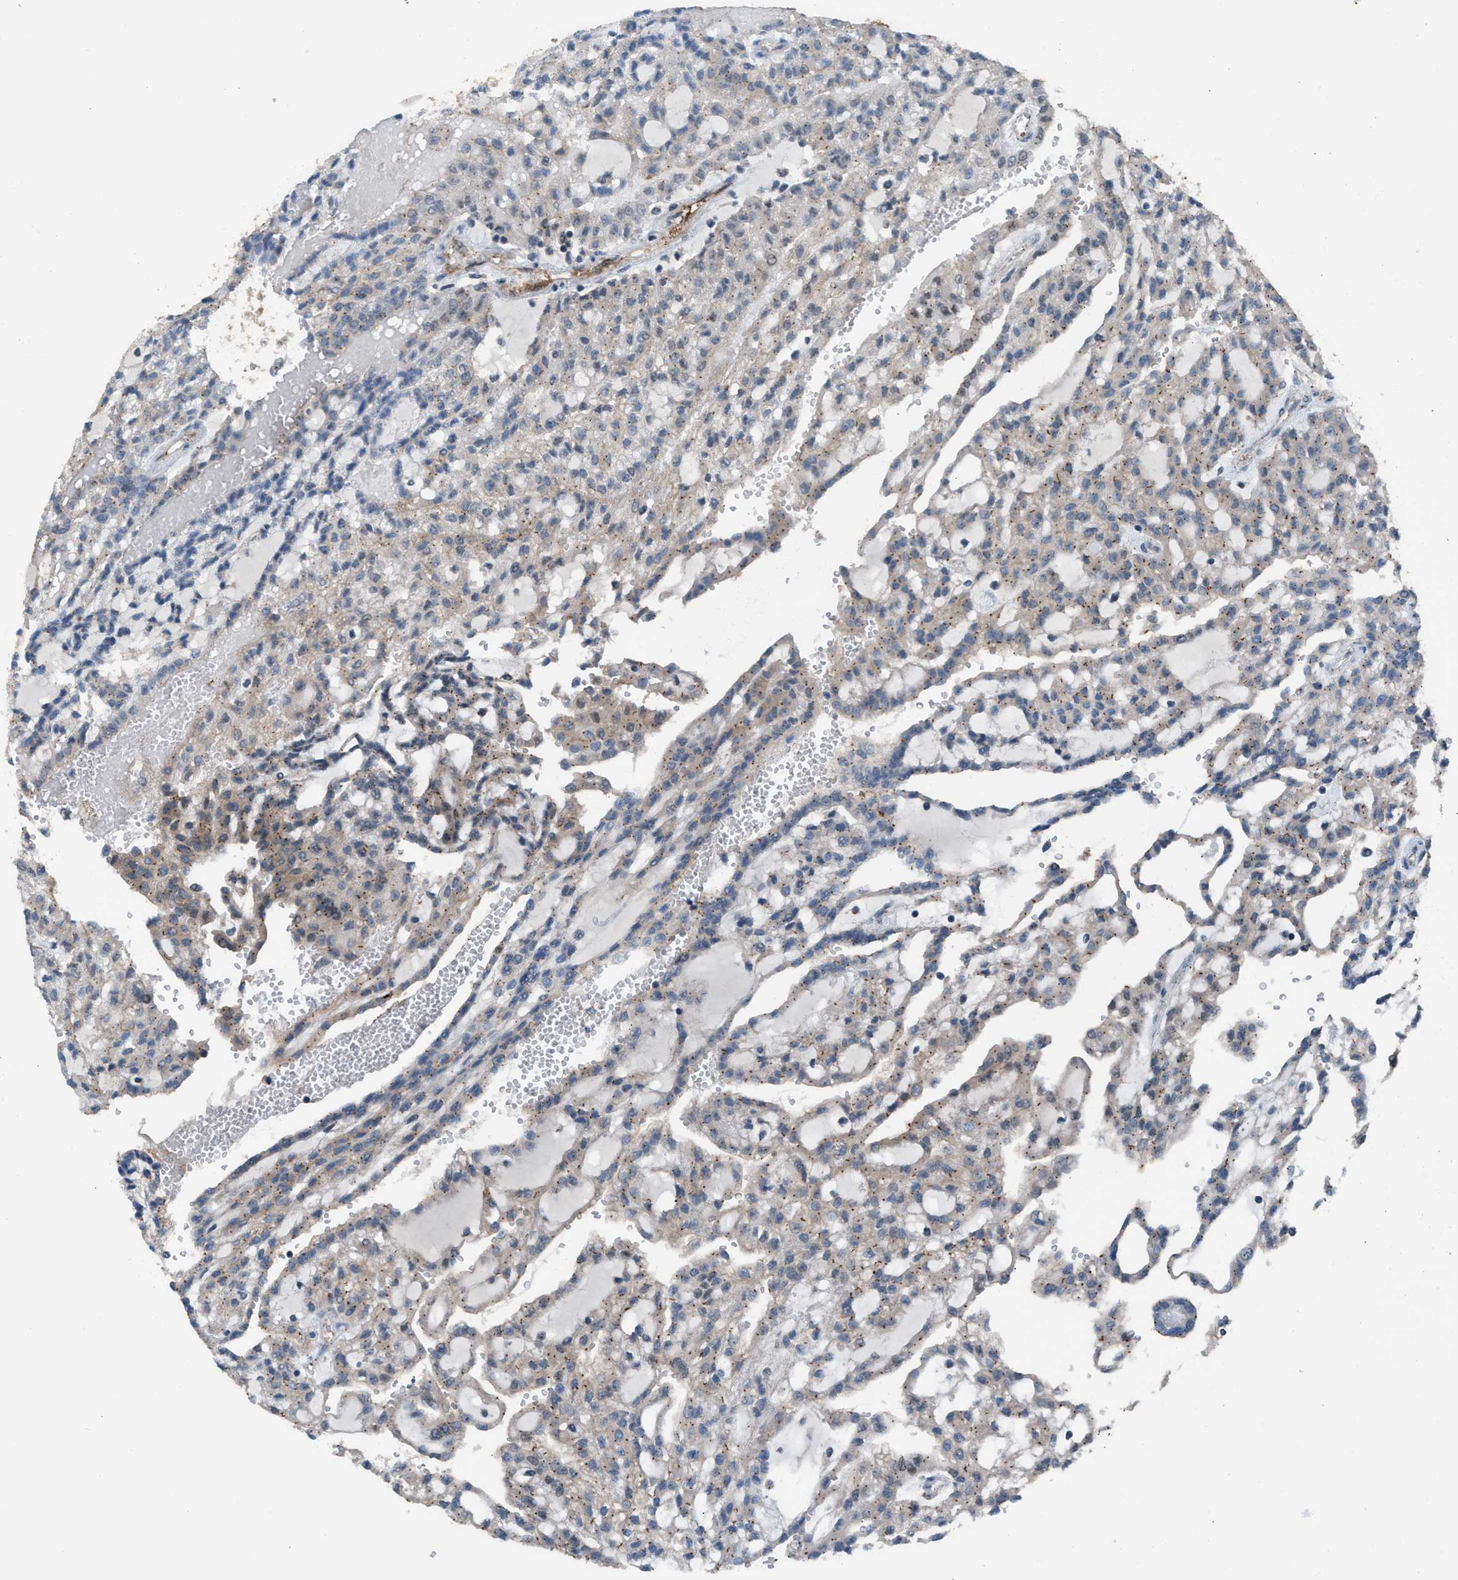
{"staining": {"intensity": "negative", "quantity": "none", "location": "none"}, "tissue": "renal cancer", "cell_type": "Tumor cells", "image_type": "cancer", "snomed": [{"axis": "morphology", "description": "Adenocarcinoma, NOS"}, {"axis": "topography", "description": "Kidney"}], "caption": "Renal cancer was stained to show a protein in brown. There is no significant expression in tumor cells.", "gene": "CRTC1", "patient": {"sex": "male", "age": 63}}